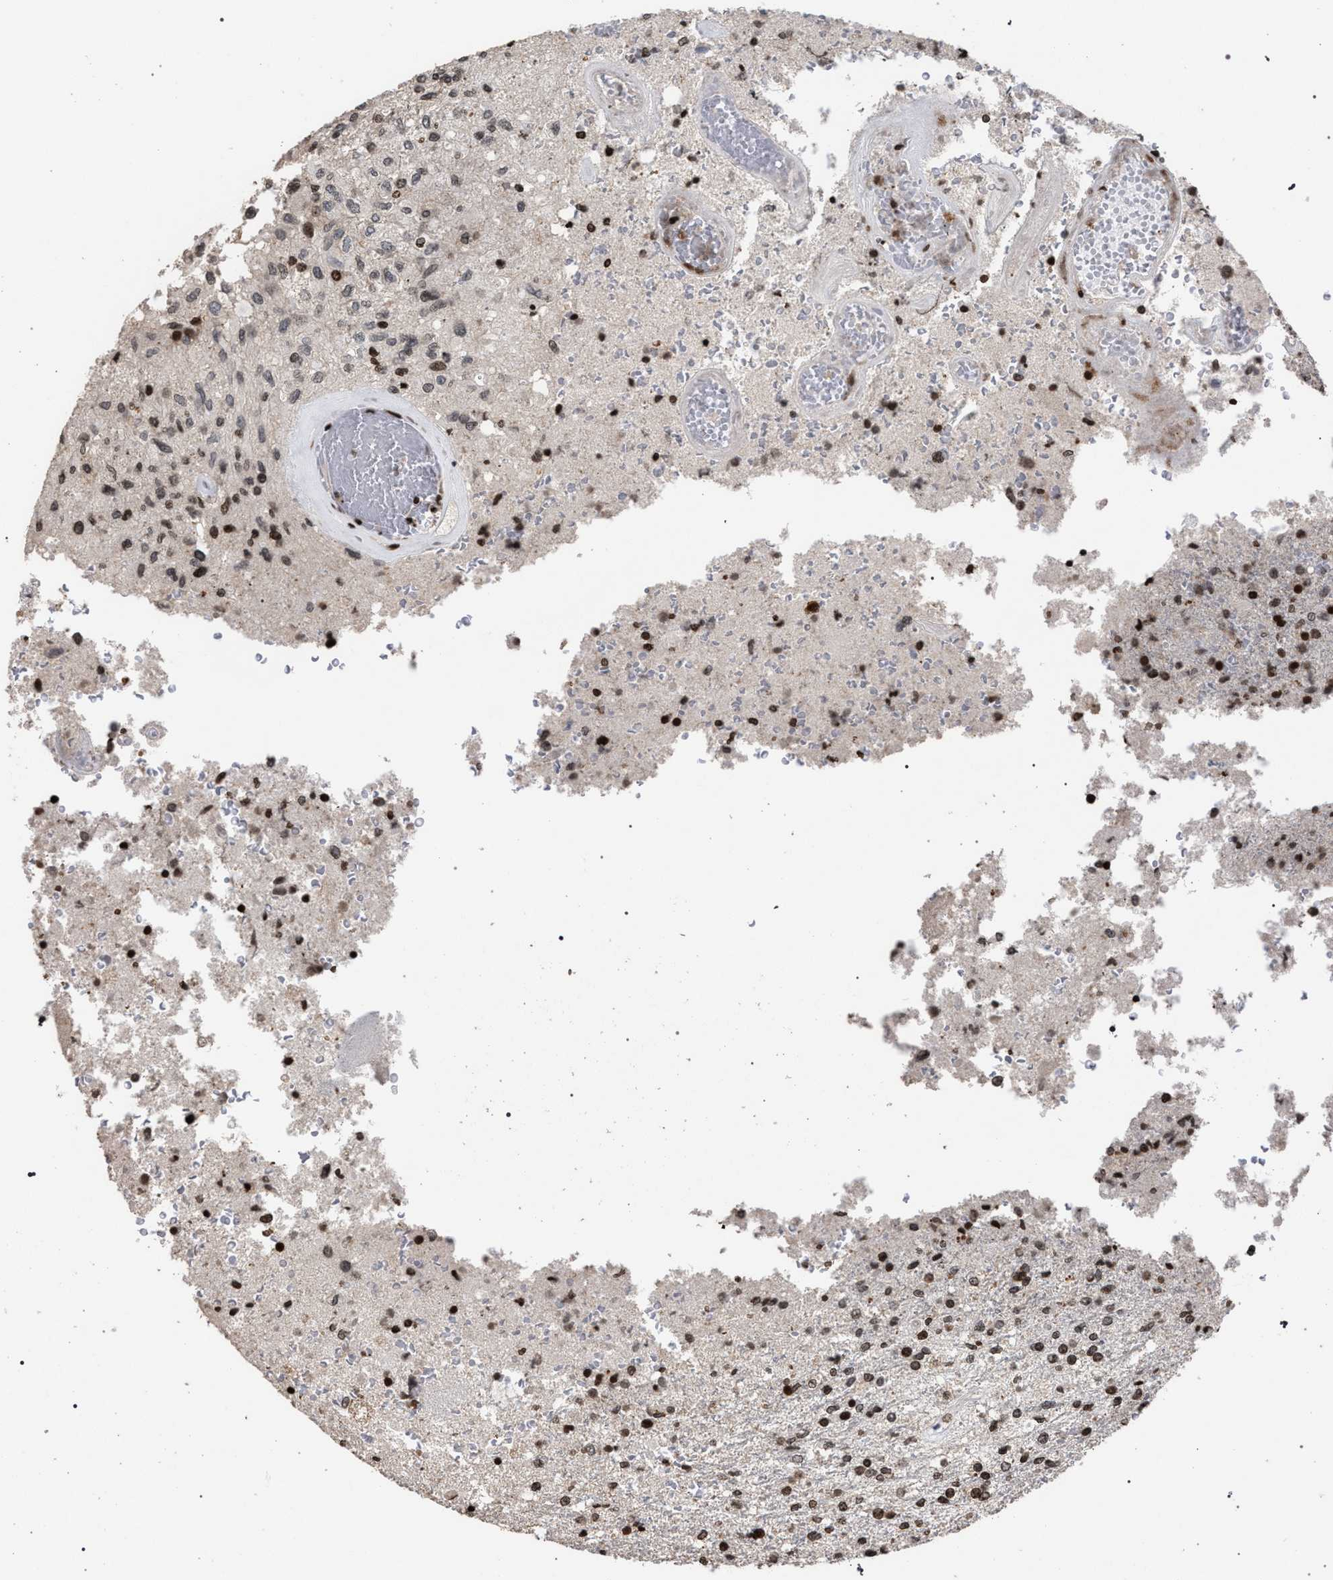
{"staining": {"intensity": "moderate", "quantity": ">75%", "location": "nuclear"}, "tissue": "glioma", "cell_type": "Tumor cells", "image_type": "cancer", "snomed": [{"axis": "morphology", "description": "Normal tissue, NOS"}, {"axis": "morphology", "description": "Glioma, malignant, High grade"}, {"axis": "topography", "description": "Cerebral cortex"}], "caption": "The micrograph demonstrates a brown stain indicating the presence of a protein in the nuclear of tumor cells in glioma. Nuclei are stained in blue.", "gene": "FOXD3", "patient": {"sex": "male", "age": 77}}